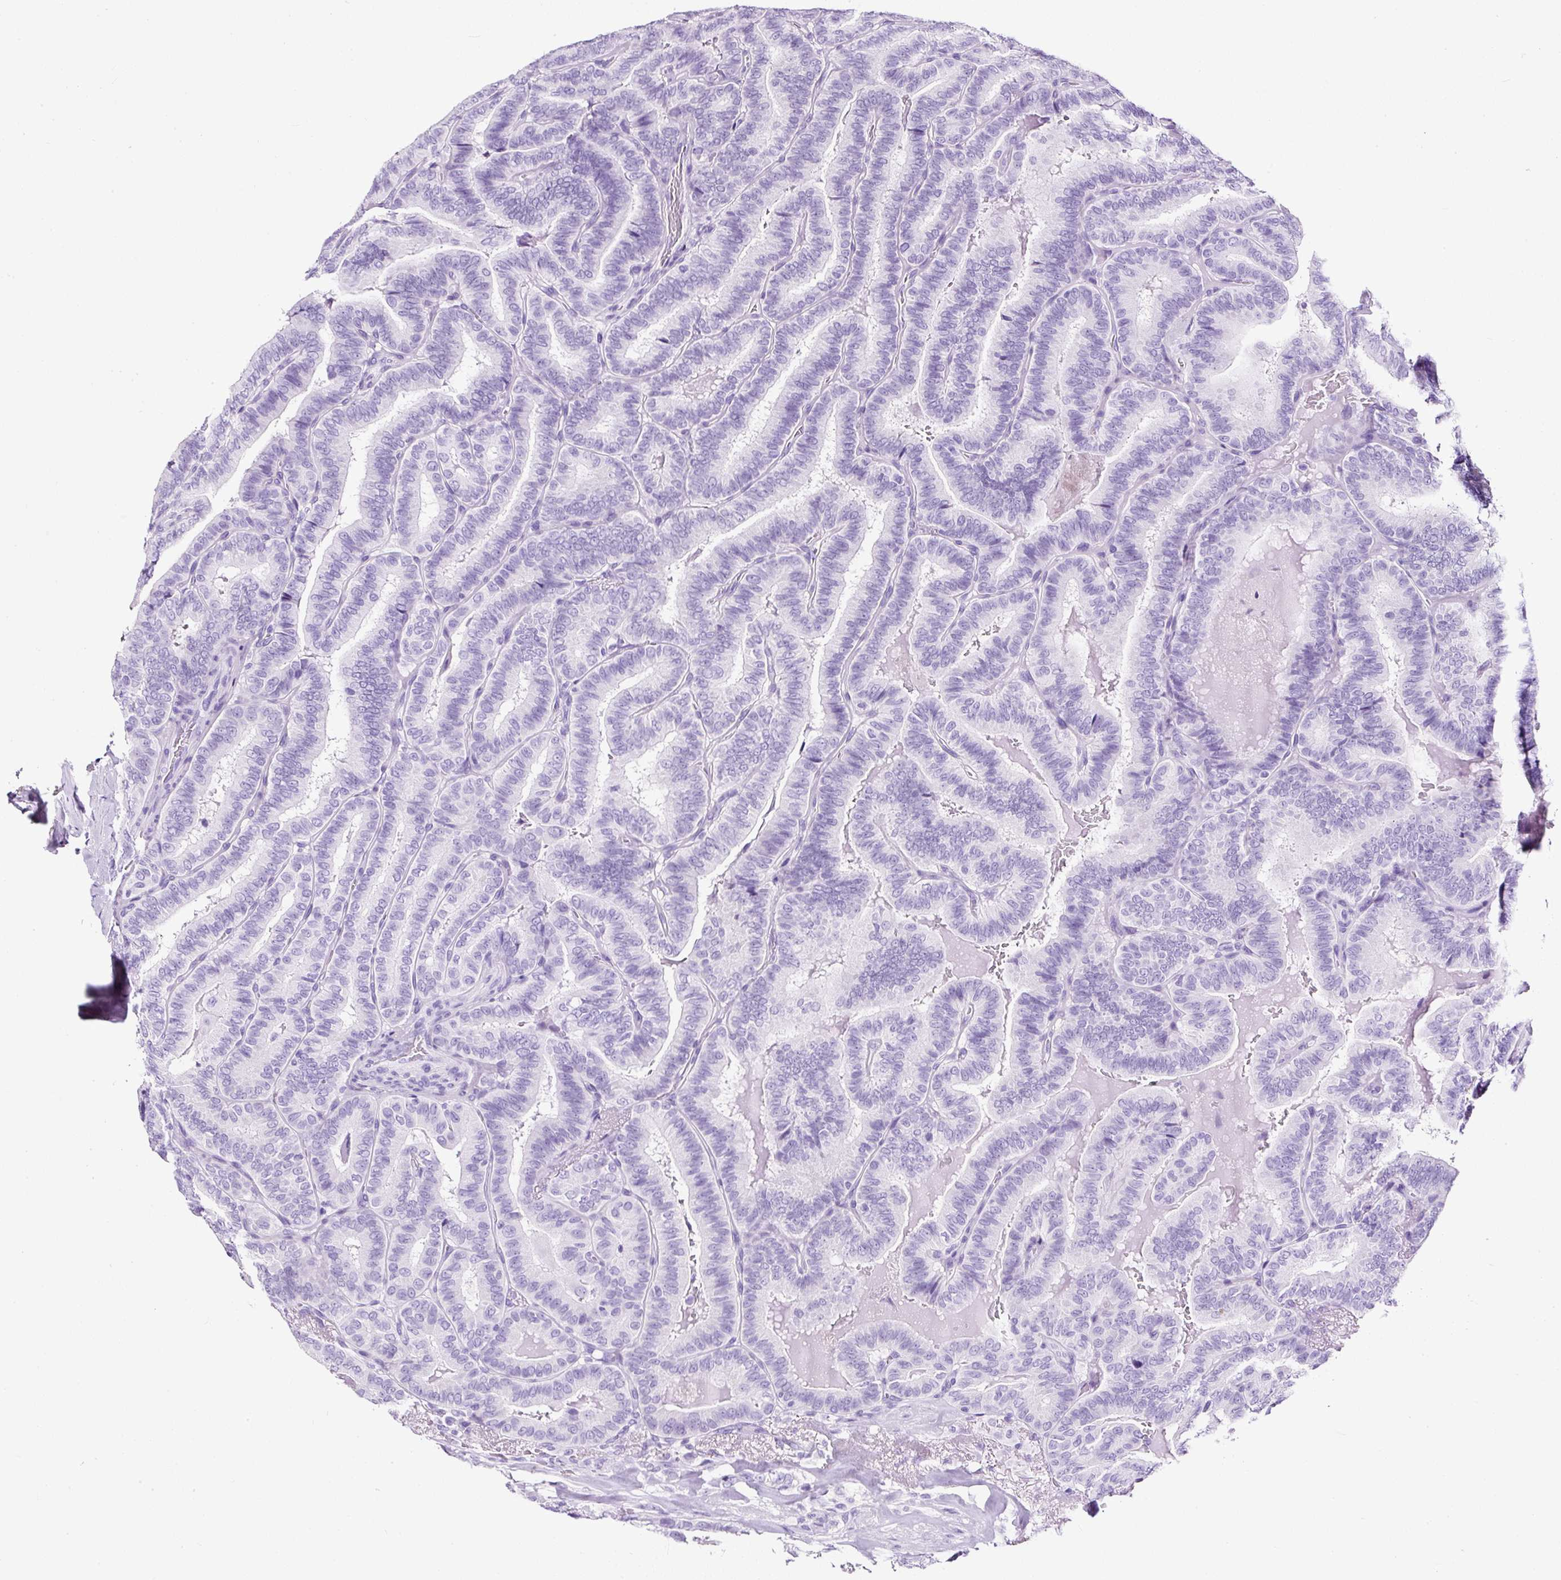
{"staining": {"intensity": "negative", "quantity": "none", "location": "none"}, "tissue": "thyroid cancer", "cell_type": "Tumor cells", "image_type": "cancer", "snomed": [{"axis": "morphology", "description": "Papillary adenocarcinoma, NOS"}, {"axis": "topography", "description": "Thyroid gland"}], "caption": "A high-resolution histopathology image shows immunohistochemistry (IHC) staining of papillary adenocarcinoma (thyroid), which displays no significant positivity in tumor cells.", "gene": "NTS", "patient": {"sex": "male", "age": 61}}